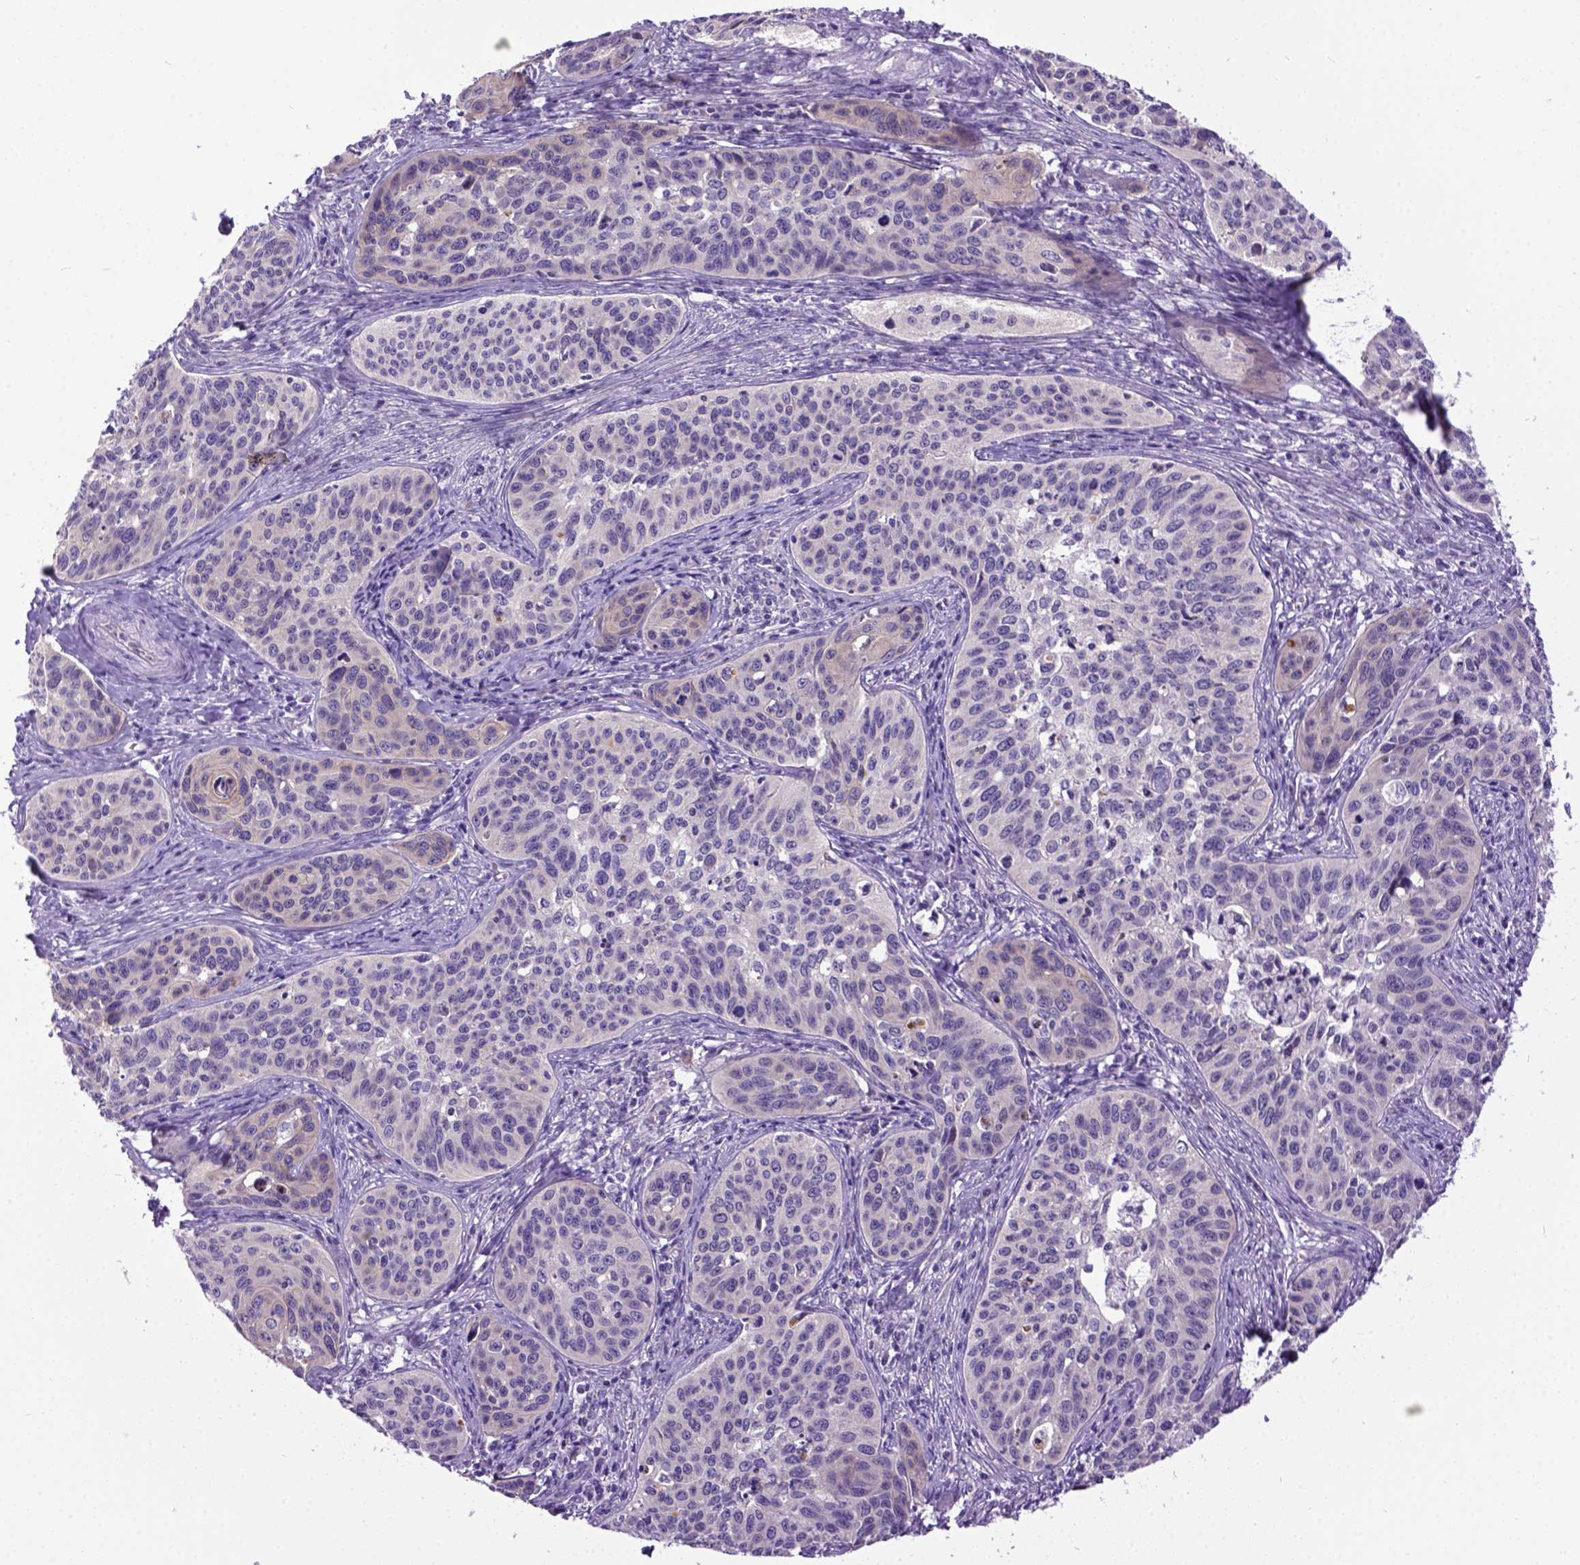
{"staining": {"intensity": "weak", "quantity": "25%-75%", "location": "cytoplasmic/membranous"}, "tissue": "cervical cancer", "cell_type": "Tumor cells", "image_type": "cancer", "snomed": [{"axis": "morphology", "description": "Squamous cell carcinoma, NOS"}, {"axis": "topography", "description": "Cervix"}], "caption": "Cervical cancer (squamous cell carcinoma) tissue reveals weak cytoplasmic/membranous expression in approximately 25%-75% of tumor cells The staining was performed using DAB, with brown indicating positive protein expression. Nuclei are stained blue with hematoxylin.", "gene": "NEK5", "patient": {"sex": "female", "age": 31}}